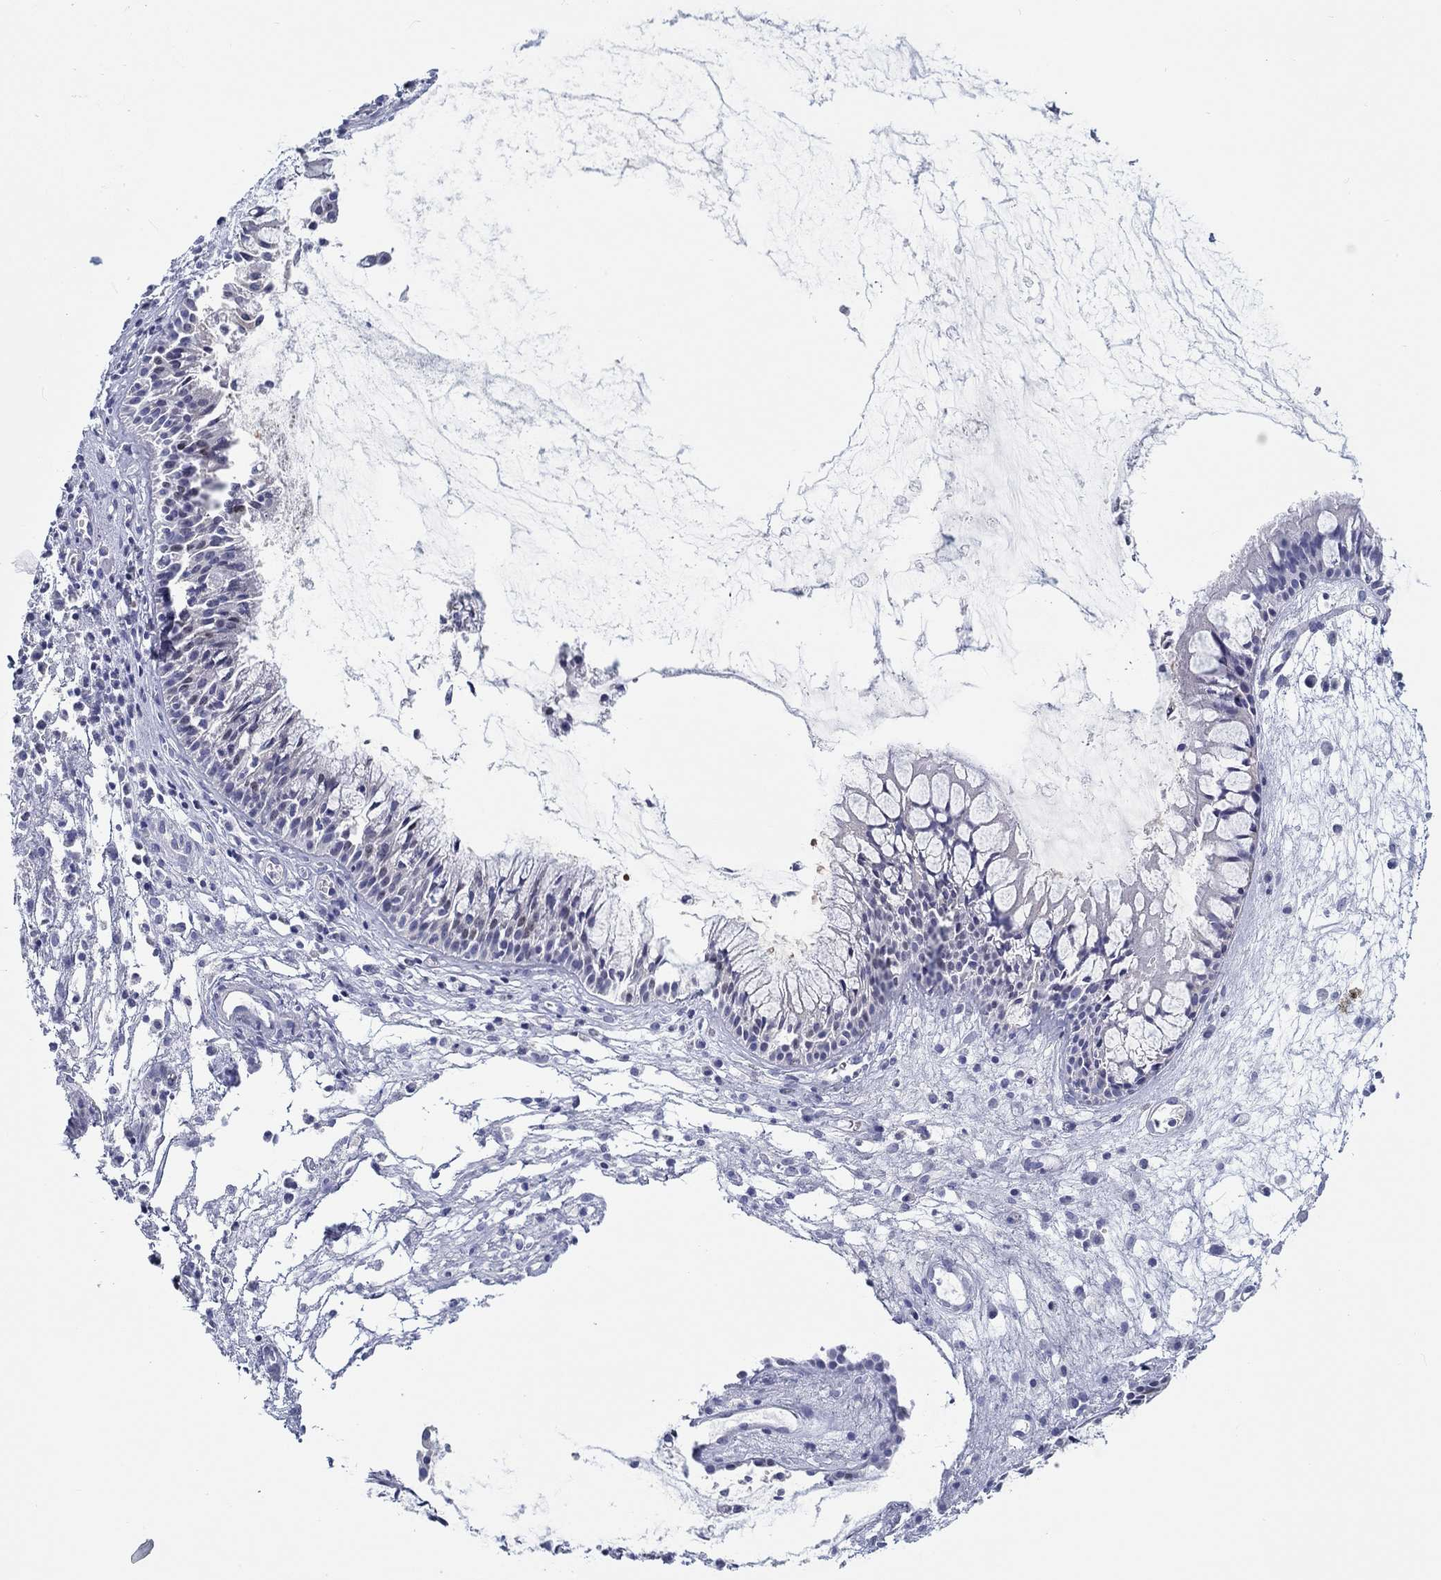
{"staining": {"intensity": "negative", "quantity": "none", "location": "none"}, "tissue": "nasopharynx", "cell_type": "Respiratory epithelial cells", "image_type": "normal", "snomed": [{"axis": "morphology", "description": "Normal tissue, NOS"}, {"axis": "topography", "description": "Nasopharynx"}], "caption": "Immunohistochemistry of benign nasopharynx exhibits no staining in respiratory epithelial cells. (DAB IHC, high magnification).", "gene": "H1", "patient": {"sex": "female", "age": 47}}